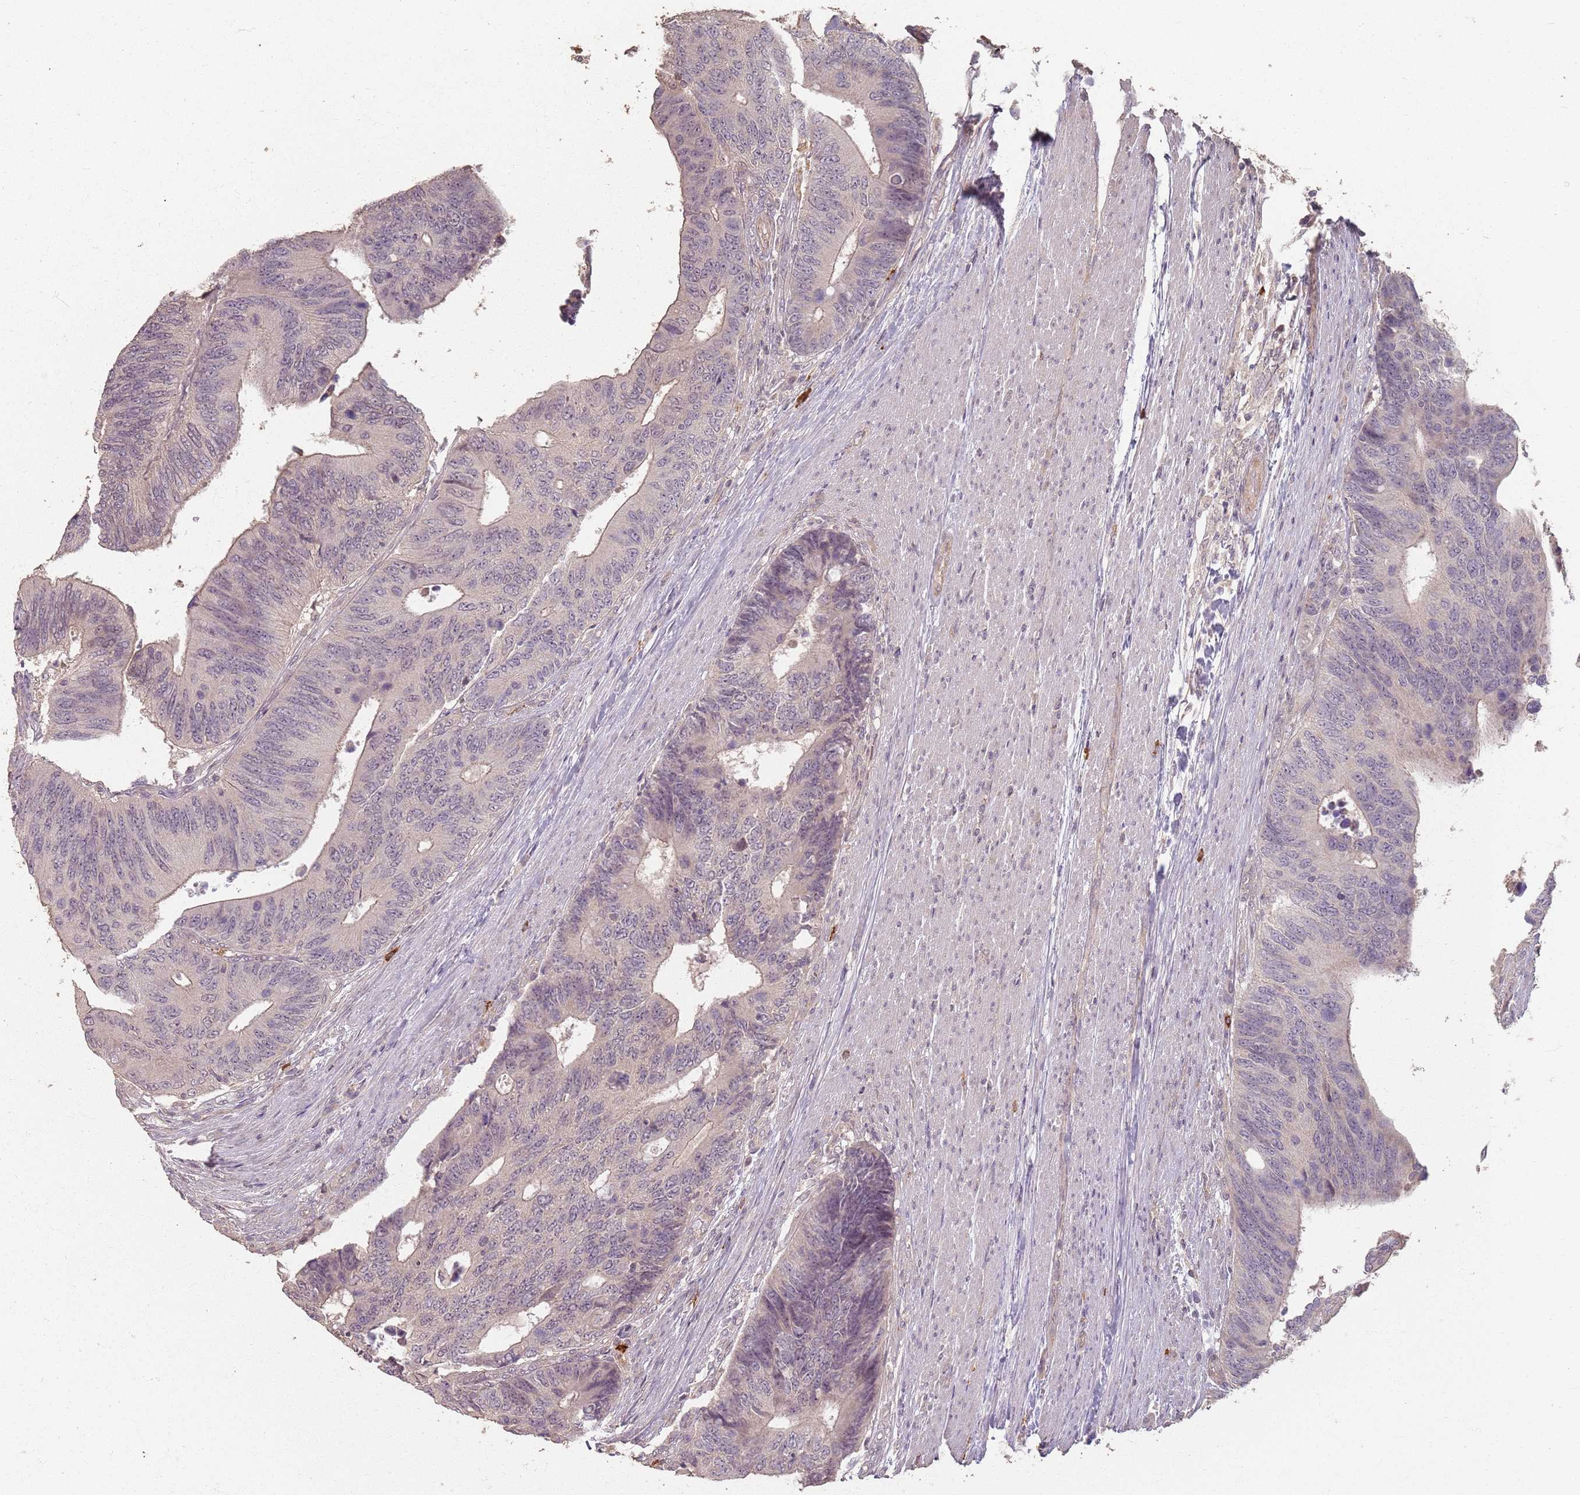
{"staining": {"intensity": "weak", "quantity": "<25%", "location": "cytoplasmic/membranous"}, "tissue": "colorectal cancer", "cell_type": "Tumor cells", "image_type": "cancer", "snomed": [{"axis": "morphology", "description": "Adenocarcinoma, NOS"}, {"axis": "topography", "description": "Colon"}], "caption": "Immunohistochemistry (IHC) of colorectal cancer shows no expression in tumor cells.", "gene": "CCDC168", "patient": {"sex": "male", "age": 87}}